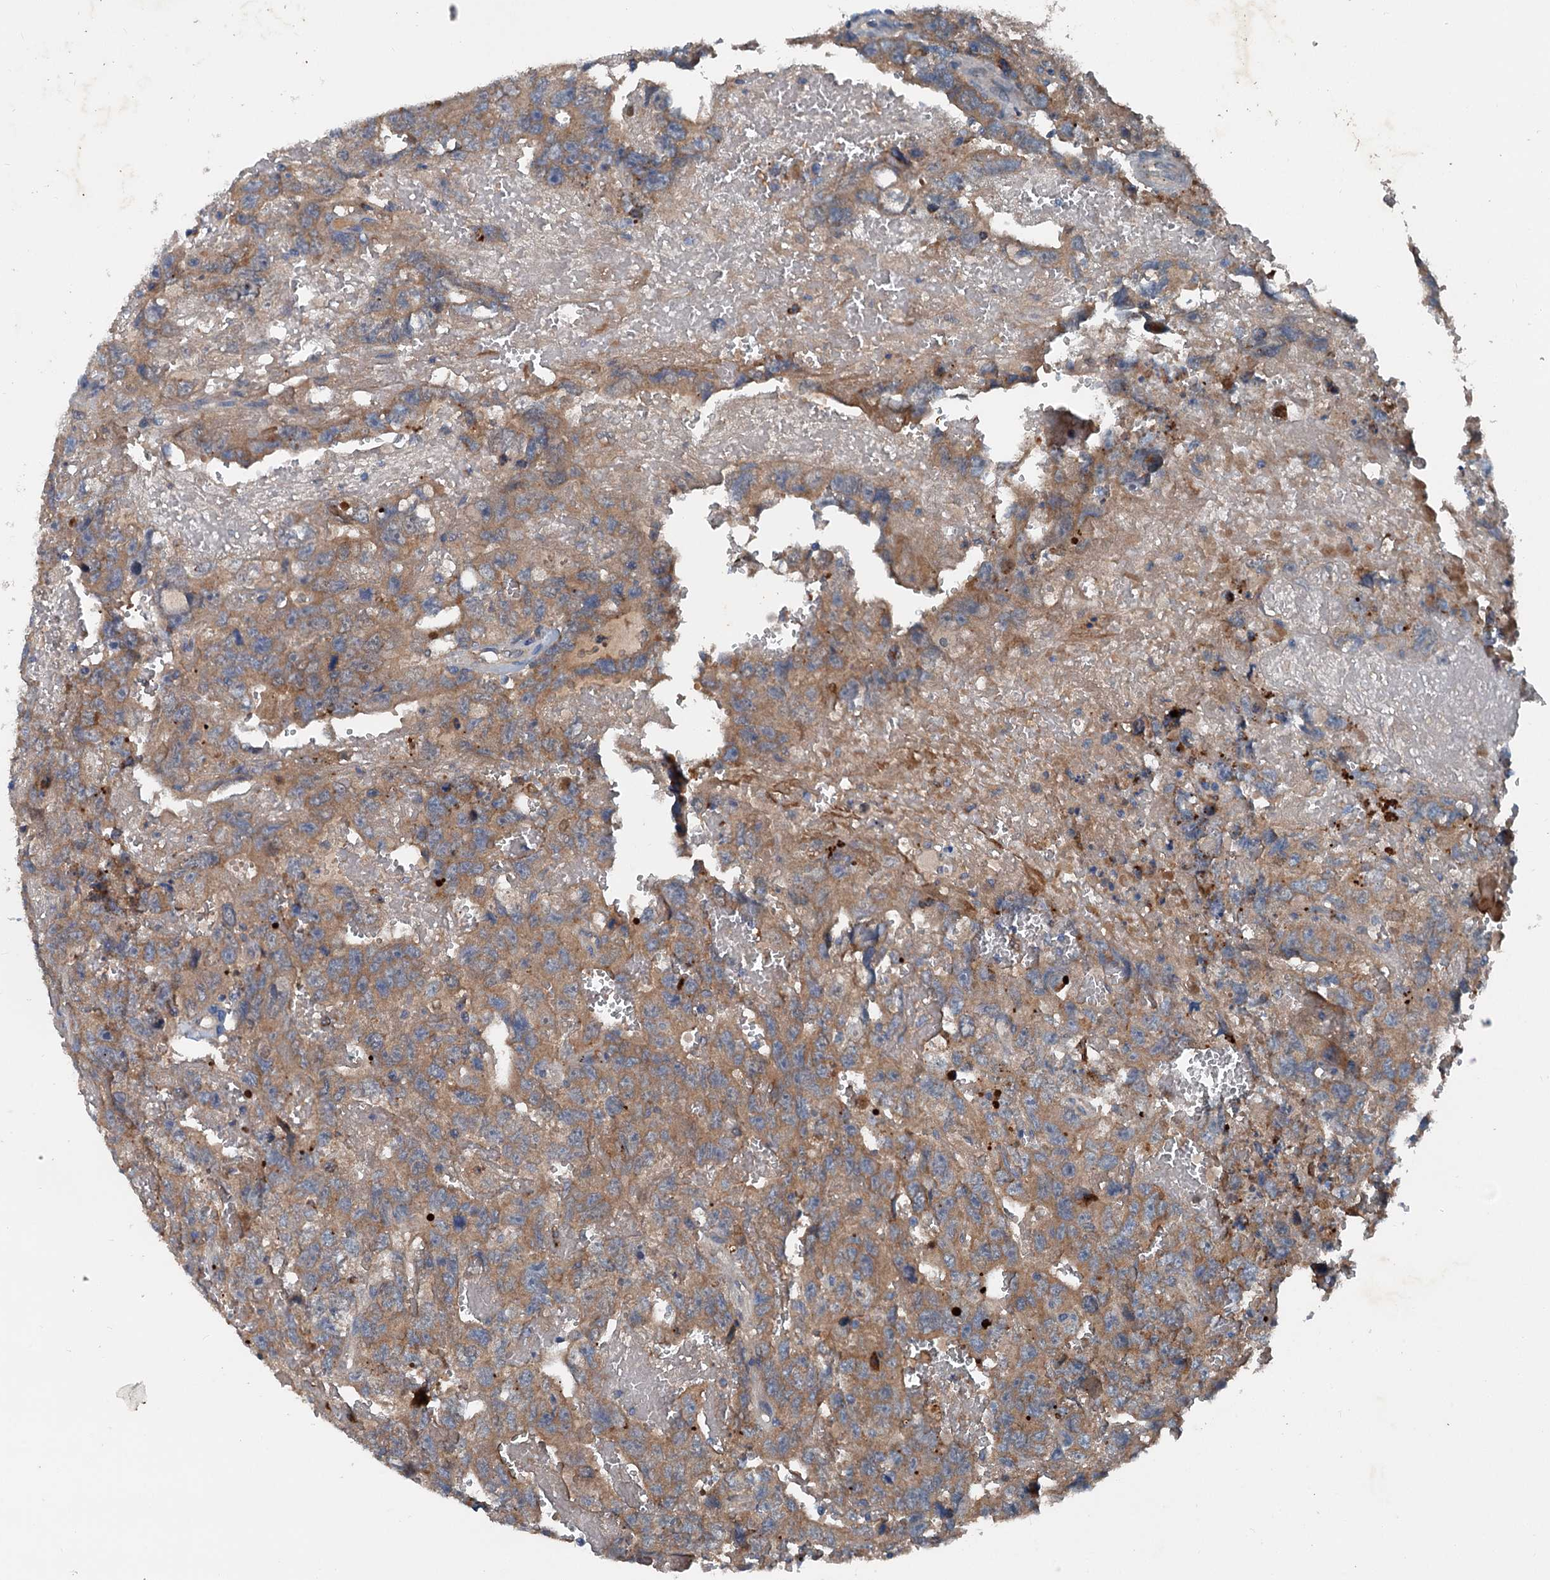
{"staining": {"intensity": "moderate", "quantity": ">75%", "location": "cytoplasmic/membranous"}, "tissue": "testis cancer", "cell_type": "Tumor cells", "image_type": "cancer", "snomed": [{"axis": "morphology", "description": "Carcinoma, Embryonal, NOS"}, {"axis": "topography", "description": "Testis"}], "caption": "Immunohistochemistry (IHC) image of human embryonal carcinoma (testis) stained for a protein (brown), which shows medium levels of moderate cytoplasmic/membranous expression in approximately >75% of tumor cells.", "gene": "PDSS1", "patient": {"sex": "male", "age": 45}}